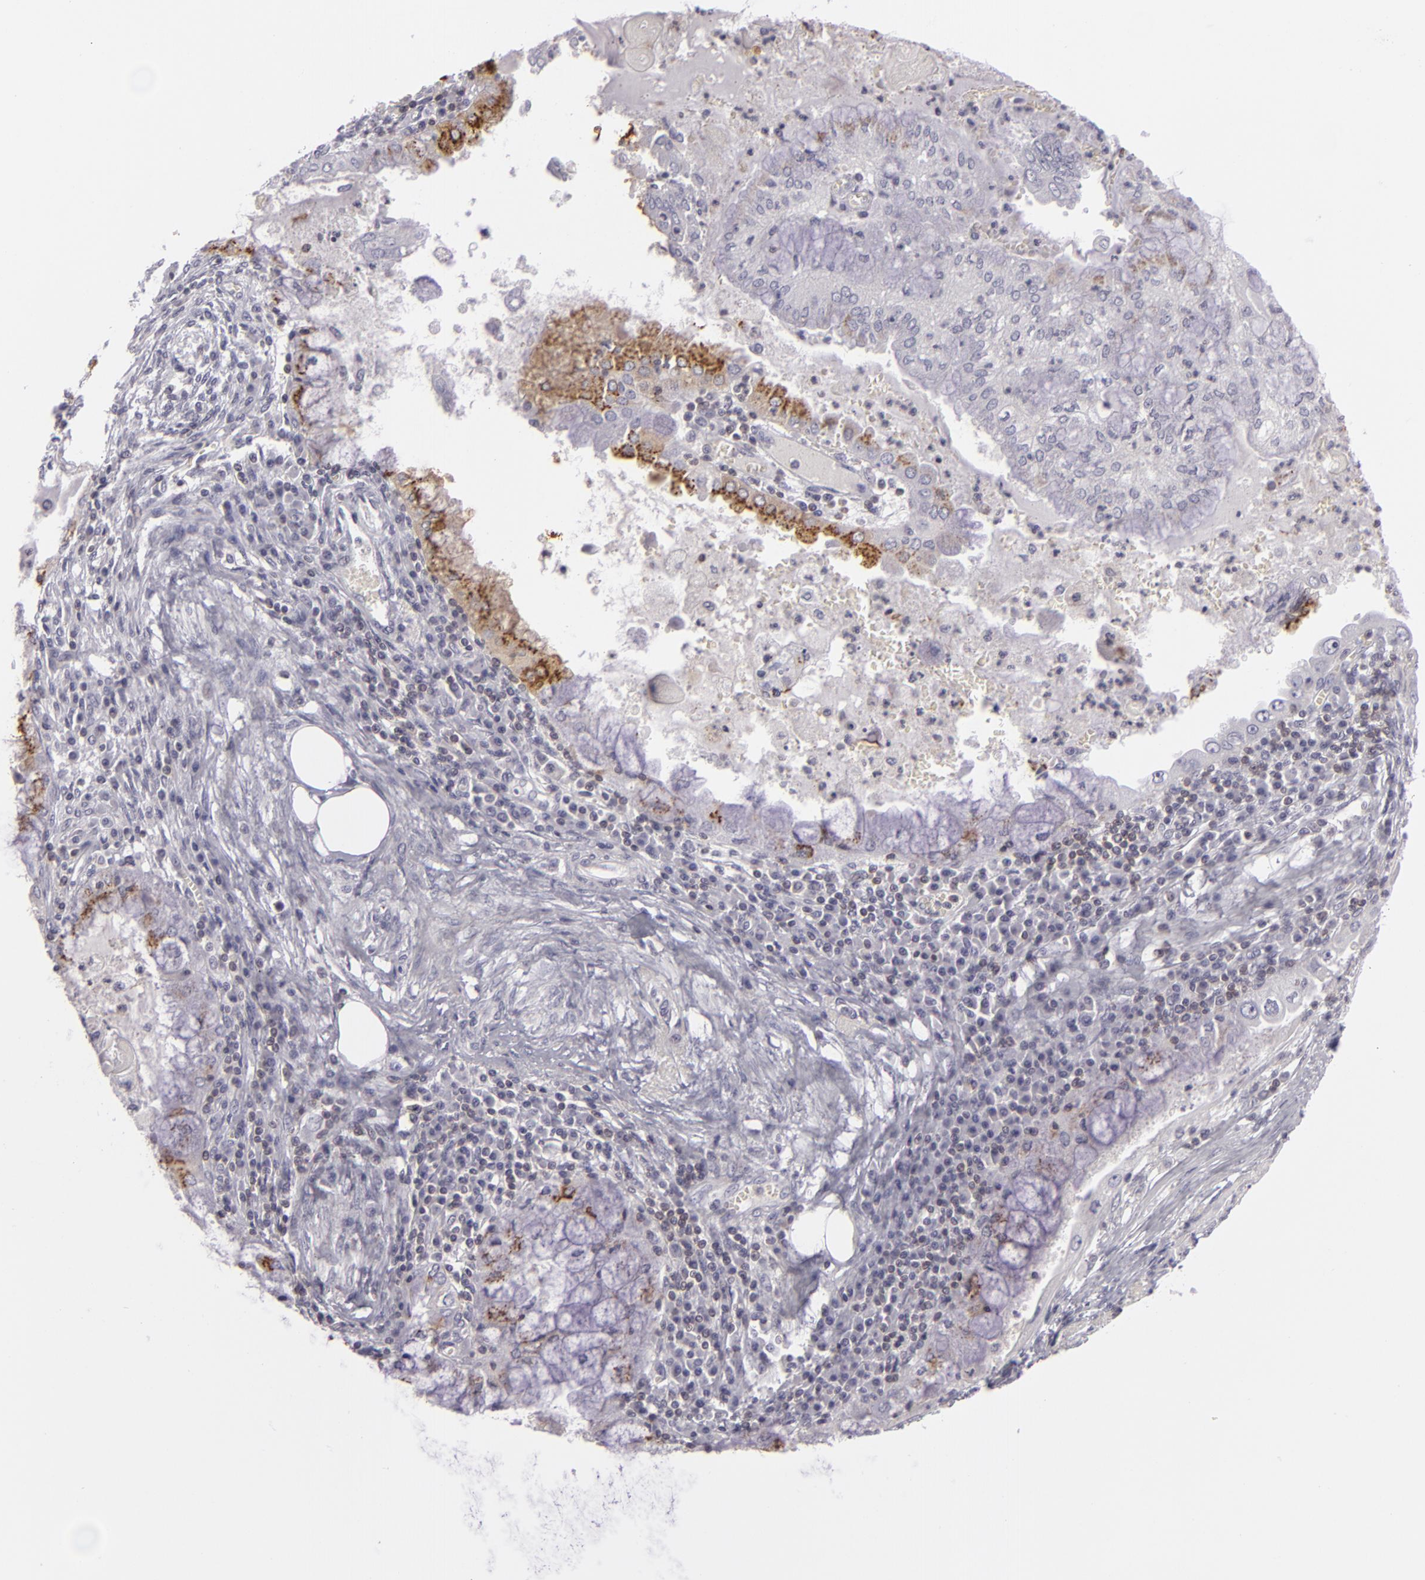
{"staining": {"intensity": "negative", "quantity": "none", "location": "none"}, "tissue": "endometrial cancer", "cell_type": "Tumor cells", "image_type": "cancer", "snomed": [{"axis": "morphology", "description": "Adenocarcinoma, NOS"}, {"axis": "topography", "description": "Endometrium"}], "caption": "Histopathology image shows no protein expression in tumor cells of endometrial adenocarcinoma tissue. The staining is performed using DAB brown chromogen with nuclei counter-stained in using hematoxylin.", "gene": "KCNAB2", "patient": {"sex": "female", "age": 79}}